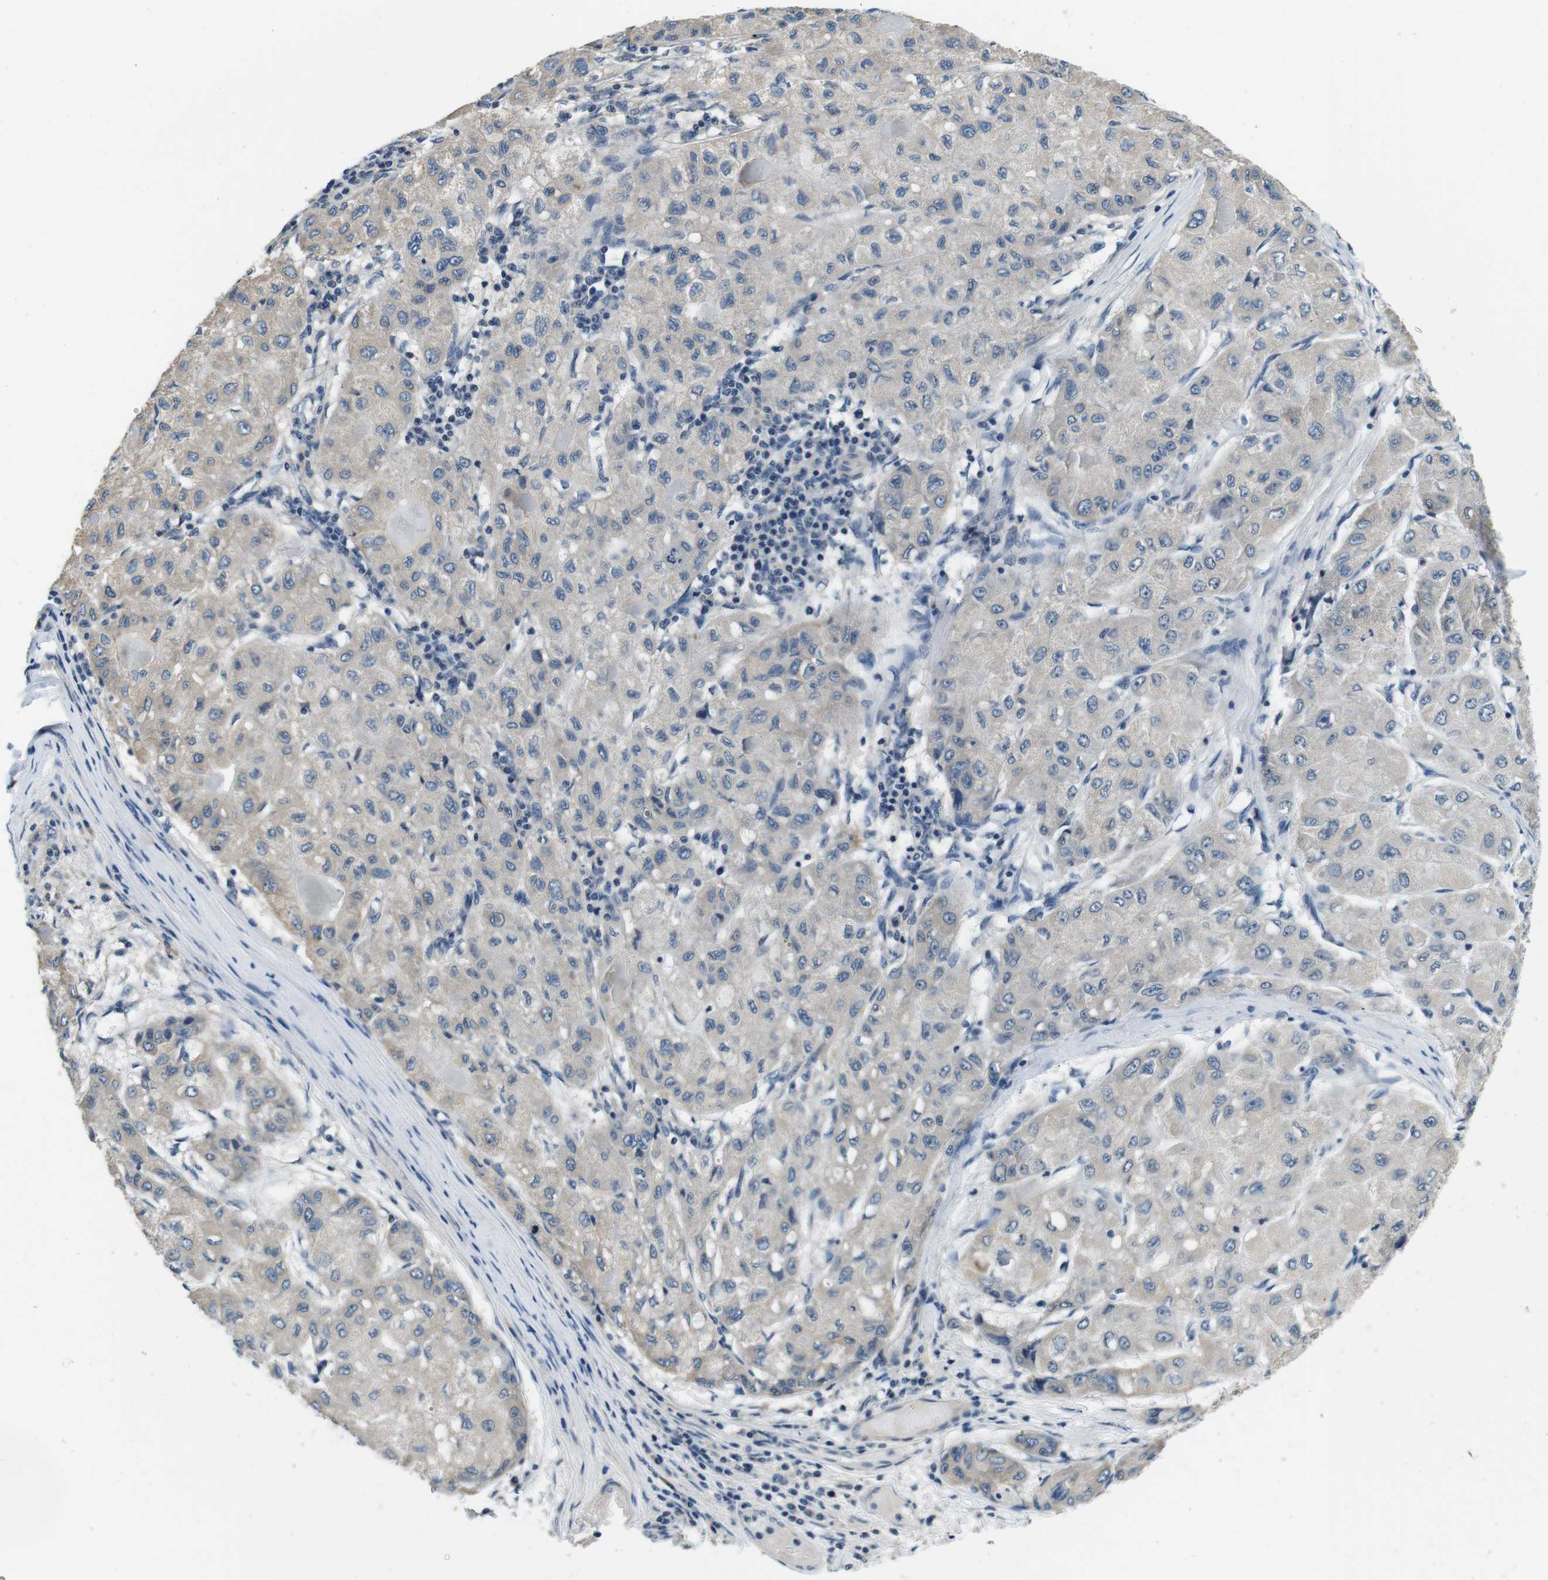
{"staining": {"intensity": "weak", "quantity": "25%-75%", "location": "cytoplasmic/membranous"}, "tissue": "liver cancer", "cell_type": "Tumor cells", "image_type": "cancer", "snomed": [{"axis": "morphology", "description": "Carcinoma, Hepatocellular, NOS"}, {"axis": "topography", "description": "Liver"}], "caption": "Human hepatocellular carcinoma (liver) stained for a protein (brown) reveals weak cytoplasmic/membranous positive staining in about 25%-75% of tumor cells.", "gene": "DTNA", "patient": {"sex": "male", "age": 80}}